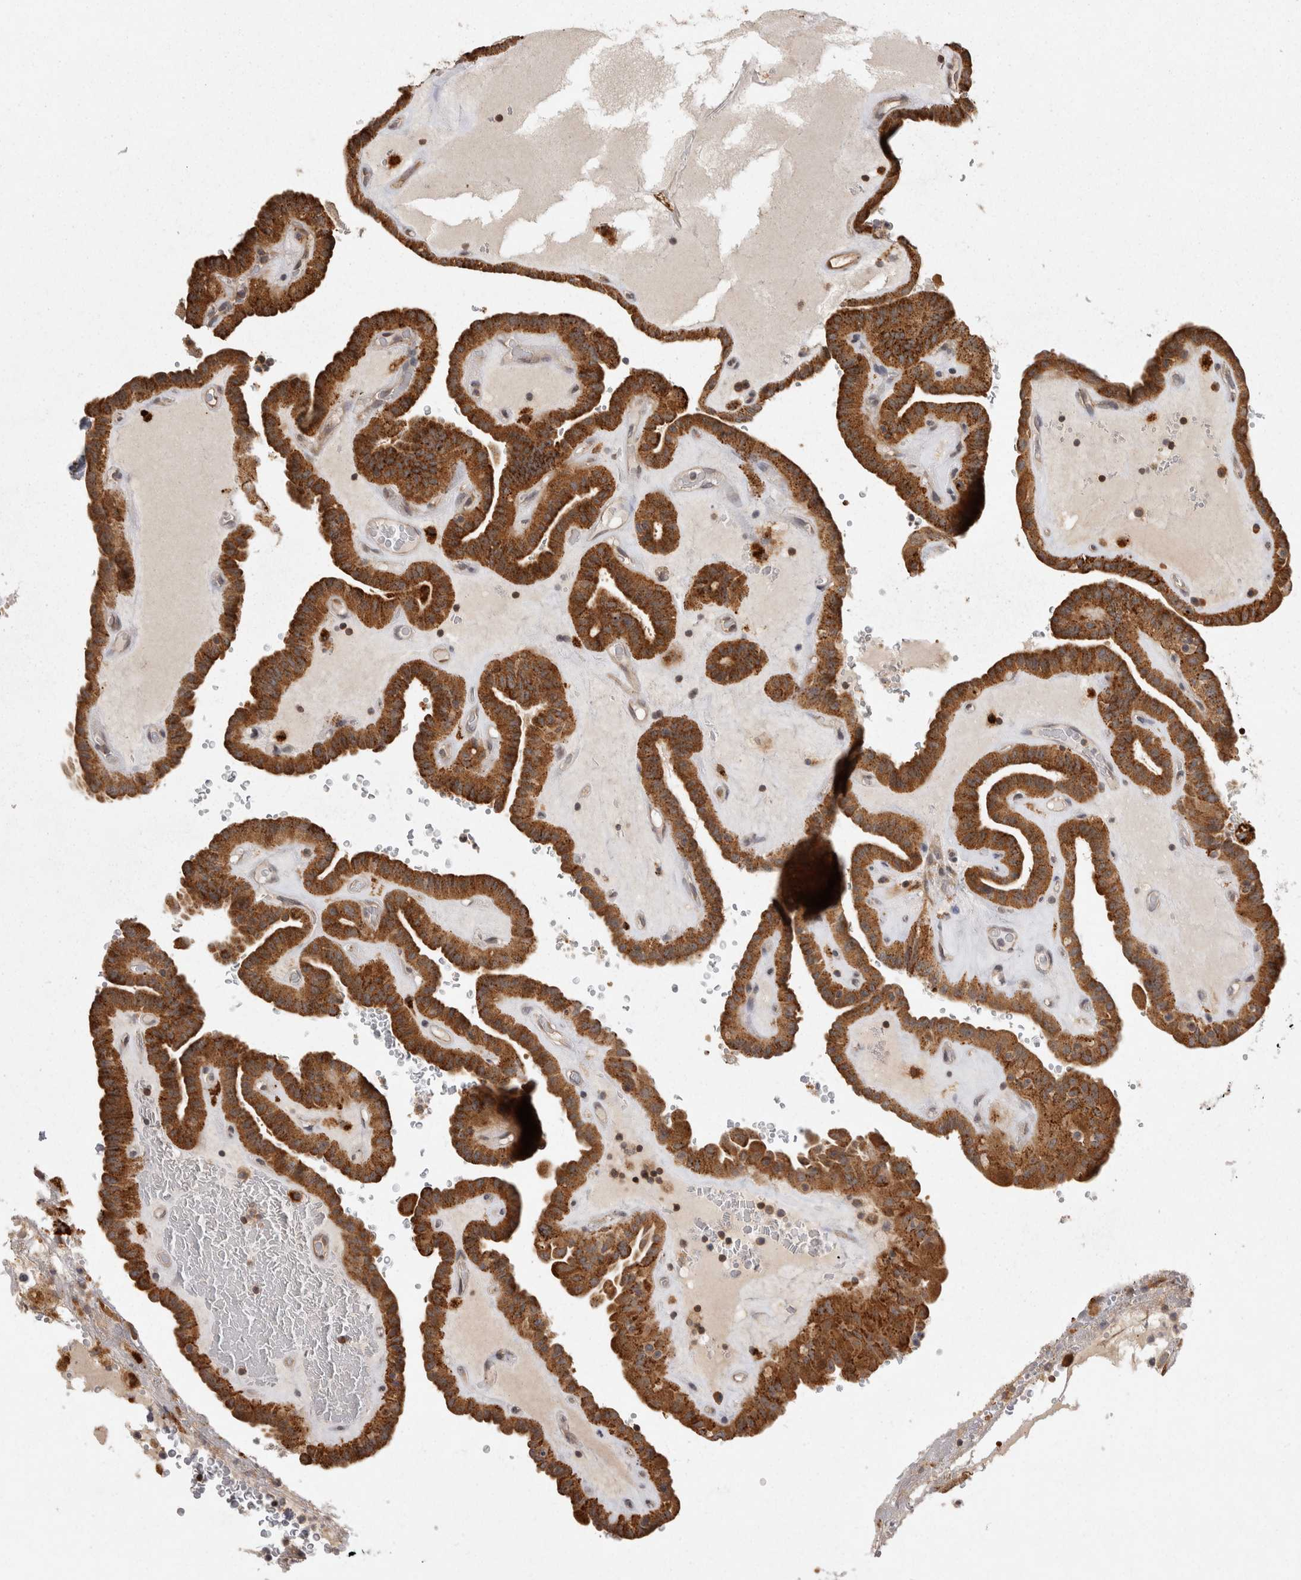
{"staining": {"intensity": "strong", "quantity": ">75%", "location": "cytoplasmic/membranous"}, "tissue": "thyroid cancer", "cell_type": "Tumor cells", "image_type": "cancer", "snomed": [{"axis": "morphology", "description": "Papillary adenocarcinoma, NOS"}, {"axis": "topography", "description": "Thyroid gland"}], "caption": "Thyroid cancer (papillary adenocarcinoma) stained for a protein (brown) shows strong cytoplasmic/membranous positive positivity in about >75% of tumor cells.", "gene": "ACAT2", "patient": {"sex": "male", "age": 77}}